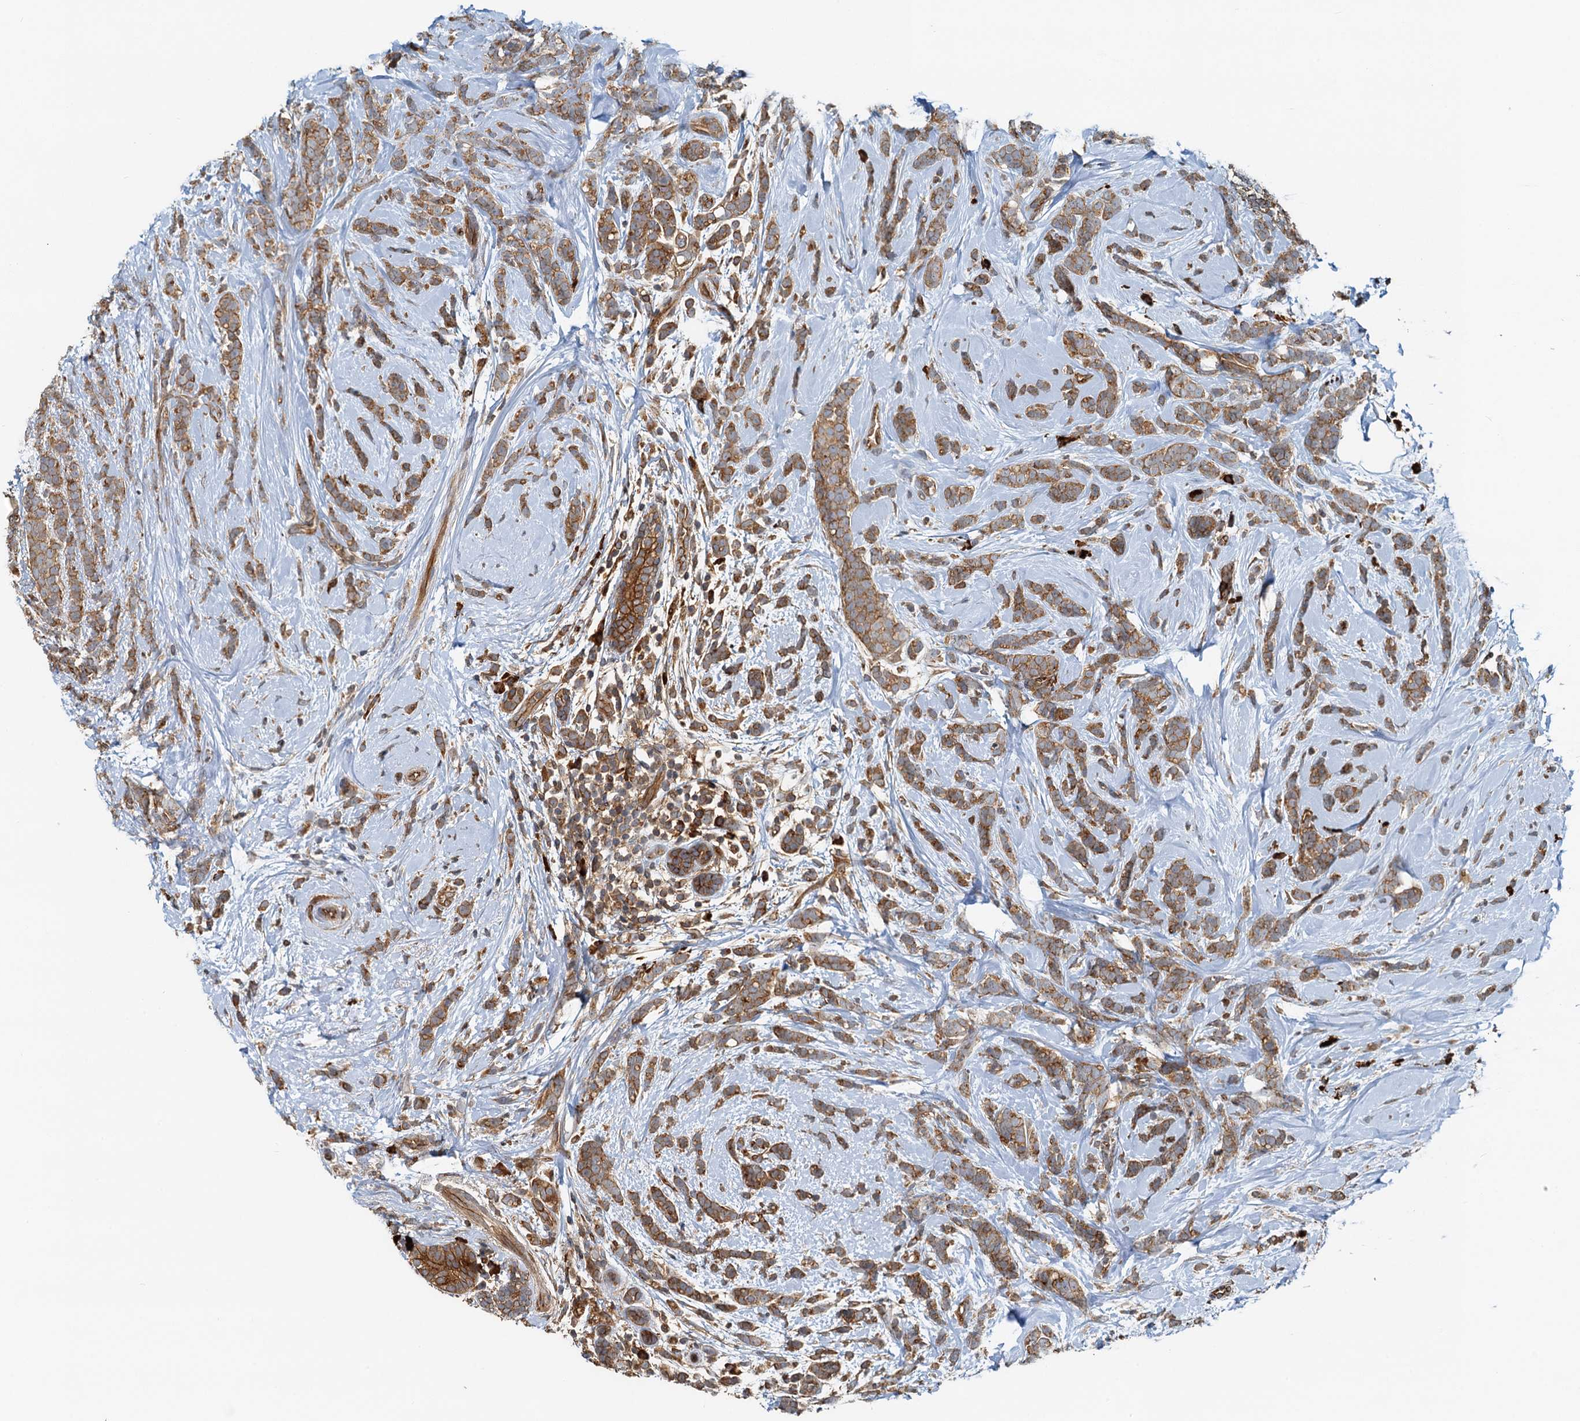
{"staining": {"intensity": "moderate", "quantity": ">75%", "location": "cytoplasmic/membranous"}, "tissue": "breast cancer", "cell_type": "Tumor cells", "image_type": "cancer", "snomed": [{"axis": "morphology", "description": "Lobular carcinoma"}, {"axis": "topography", "description": "Breast"}], "caption": "DAB (3,3'-diaminobenzidine) immunohistochemical staining of human lobular carcinoma (breast) shows moderate cytoplasmic/membranous protein expression in about >75% of tumor cells. The staining is performed using DAB (3,3'-diaminobenzidine) brown chromogen to label protein expression. The nuclei are counter-stained blue using hematoxylin.", "gene": "NIPAL3", "patient": {"sex": "female", "age": 58}}